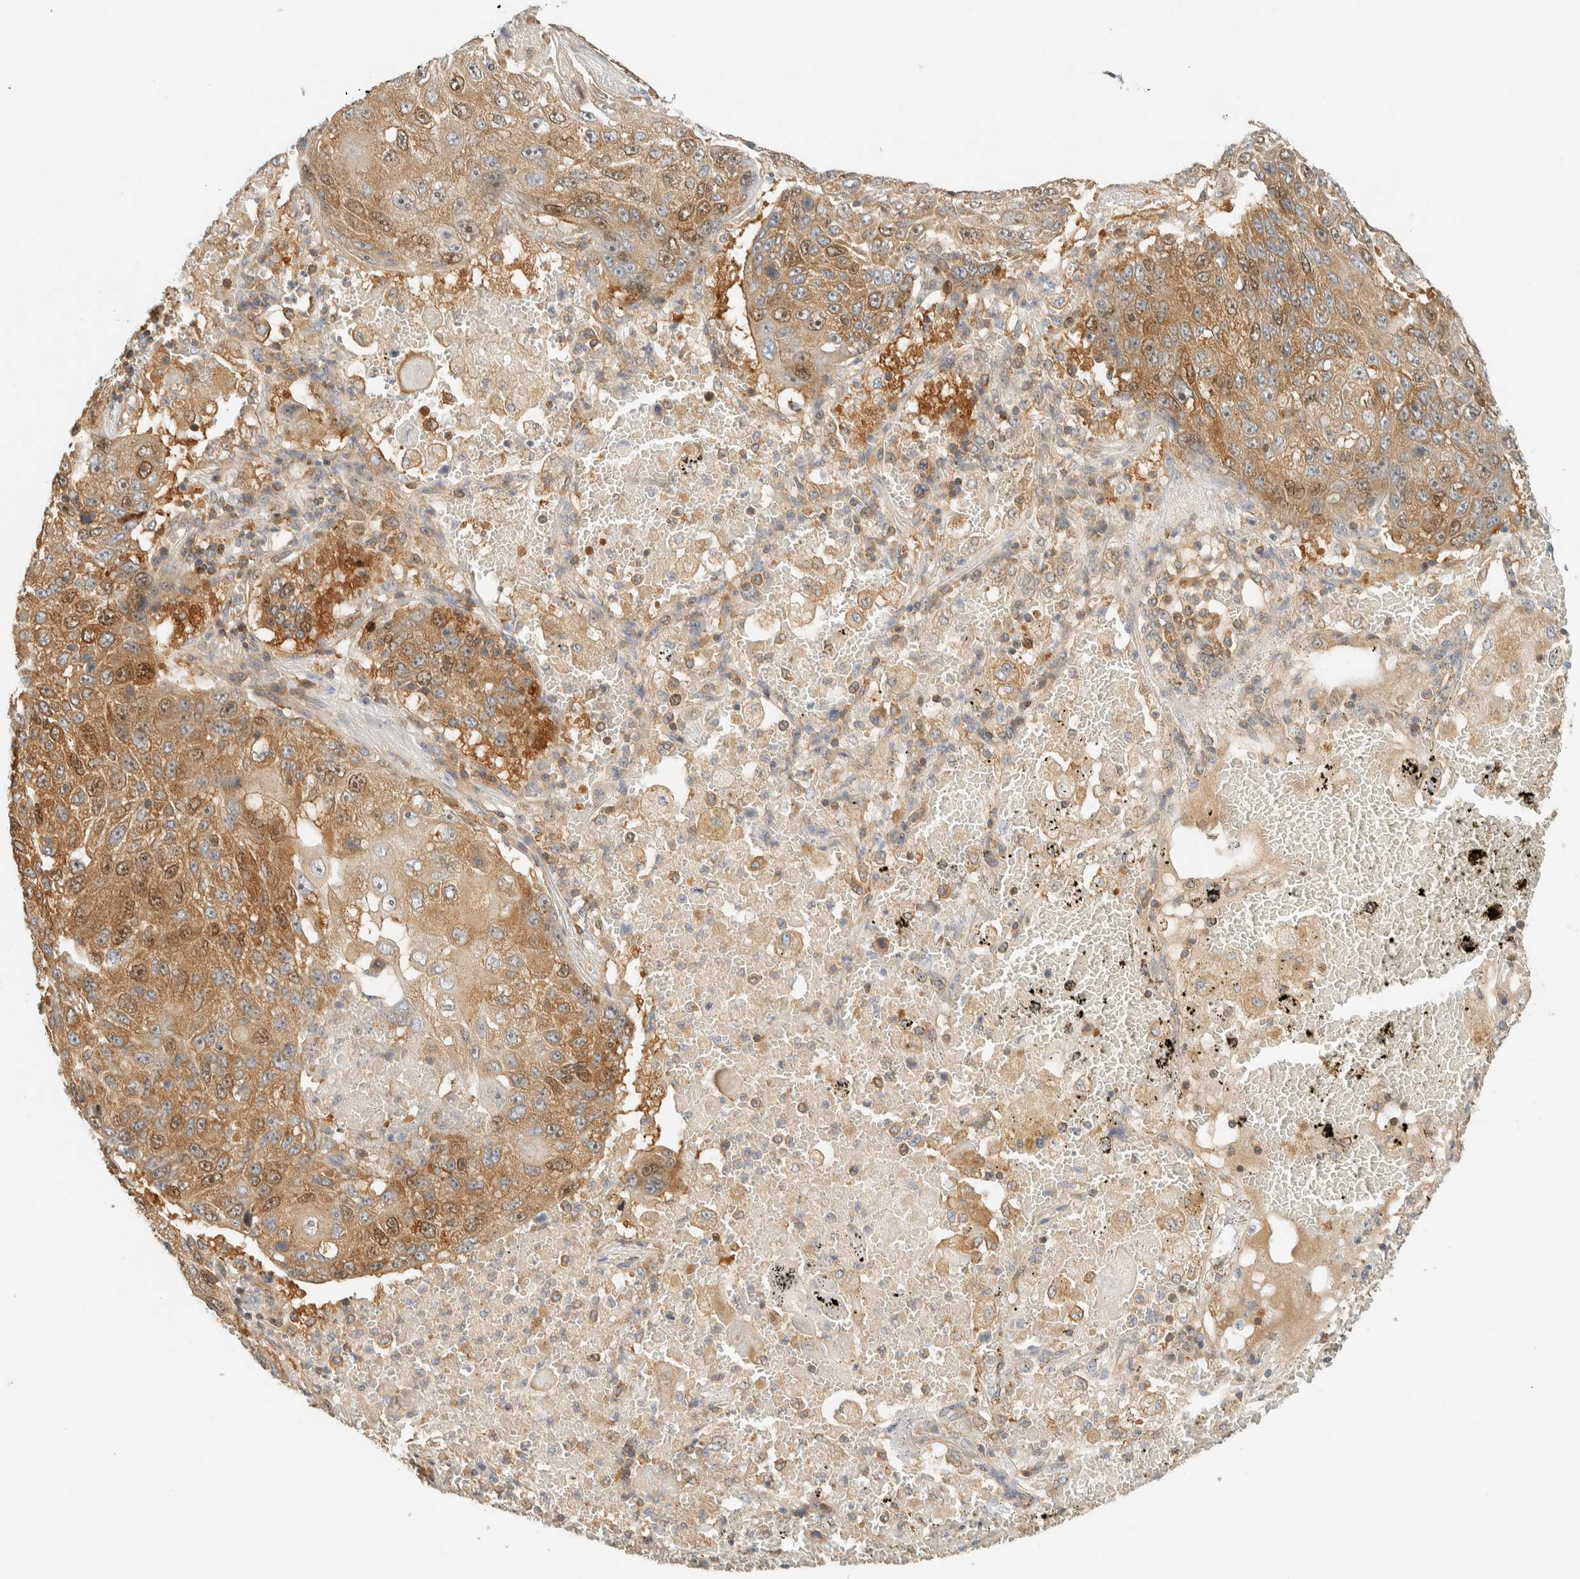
{"staining": {"intensity": "moderate", "quantity": "25%-75%", "location": "cytoplasmic/membranous"}, "tissue": "lung cancer", "cell_type": "Tumor cells", "image_type": "cancer", "snomed": [{"axis": "morphology", "description": "Squamous cell carcinoma, NOS"}, {"axis": "topography", "description": "Lung"}], "caption": "Immunohistochemical staining of lung cancer (squamous cell carcinoma) demonstrates medium levels of moderate cytoplasmic/membranous staining in about 25%-75% of tumor cells. Immunohistochemistry stains the protein in brown and the nuclei are stained blue.", "gene": "ARFGEF1", "patient": {"sex": "male", "age": 61}}